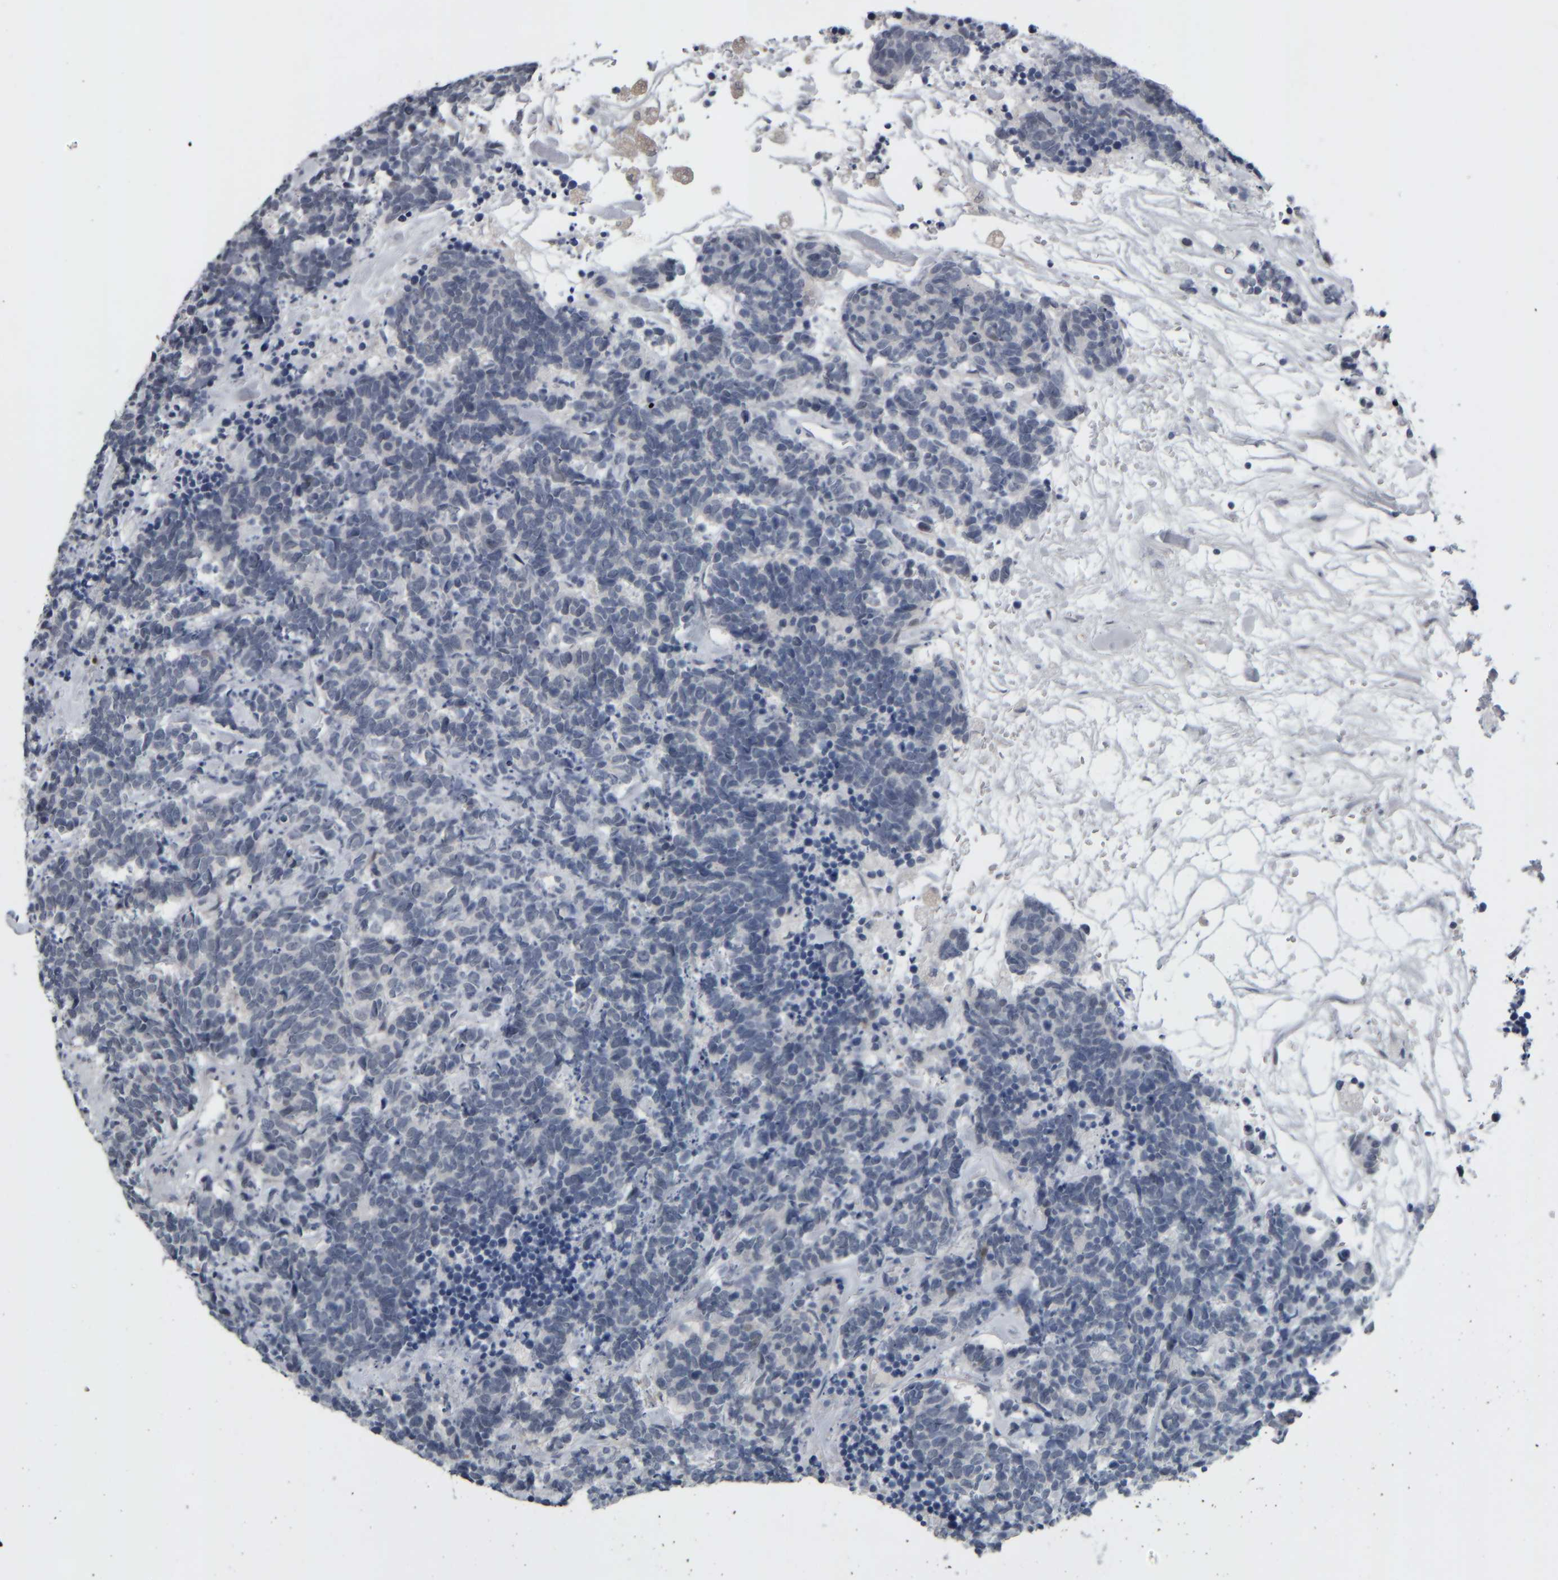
{"staining": {"intensity": "negative", "quantity": "none", "location": "none"}, "tissue": "carcinoid", "cell_type": "Tumor cells", "image_type": "cancer", "snomed": [{"axis": "morphology", "description": "Carcinoma, NOS"}, {"axis": "morphology", "description": "Carcinoid, malignant, NOS"}, {"axis": "topography", "description": "Urinary bladder"}], "caption": "Carcinoid was stained to show a protein in brown. There is no significant positivity in tumor cells. (DAB IHC, high magnification).", "gene": "COL14A1", "patient": {"sex": "male", "age": 57}}